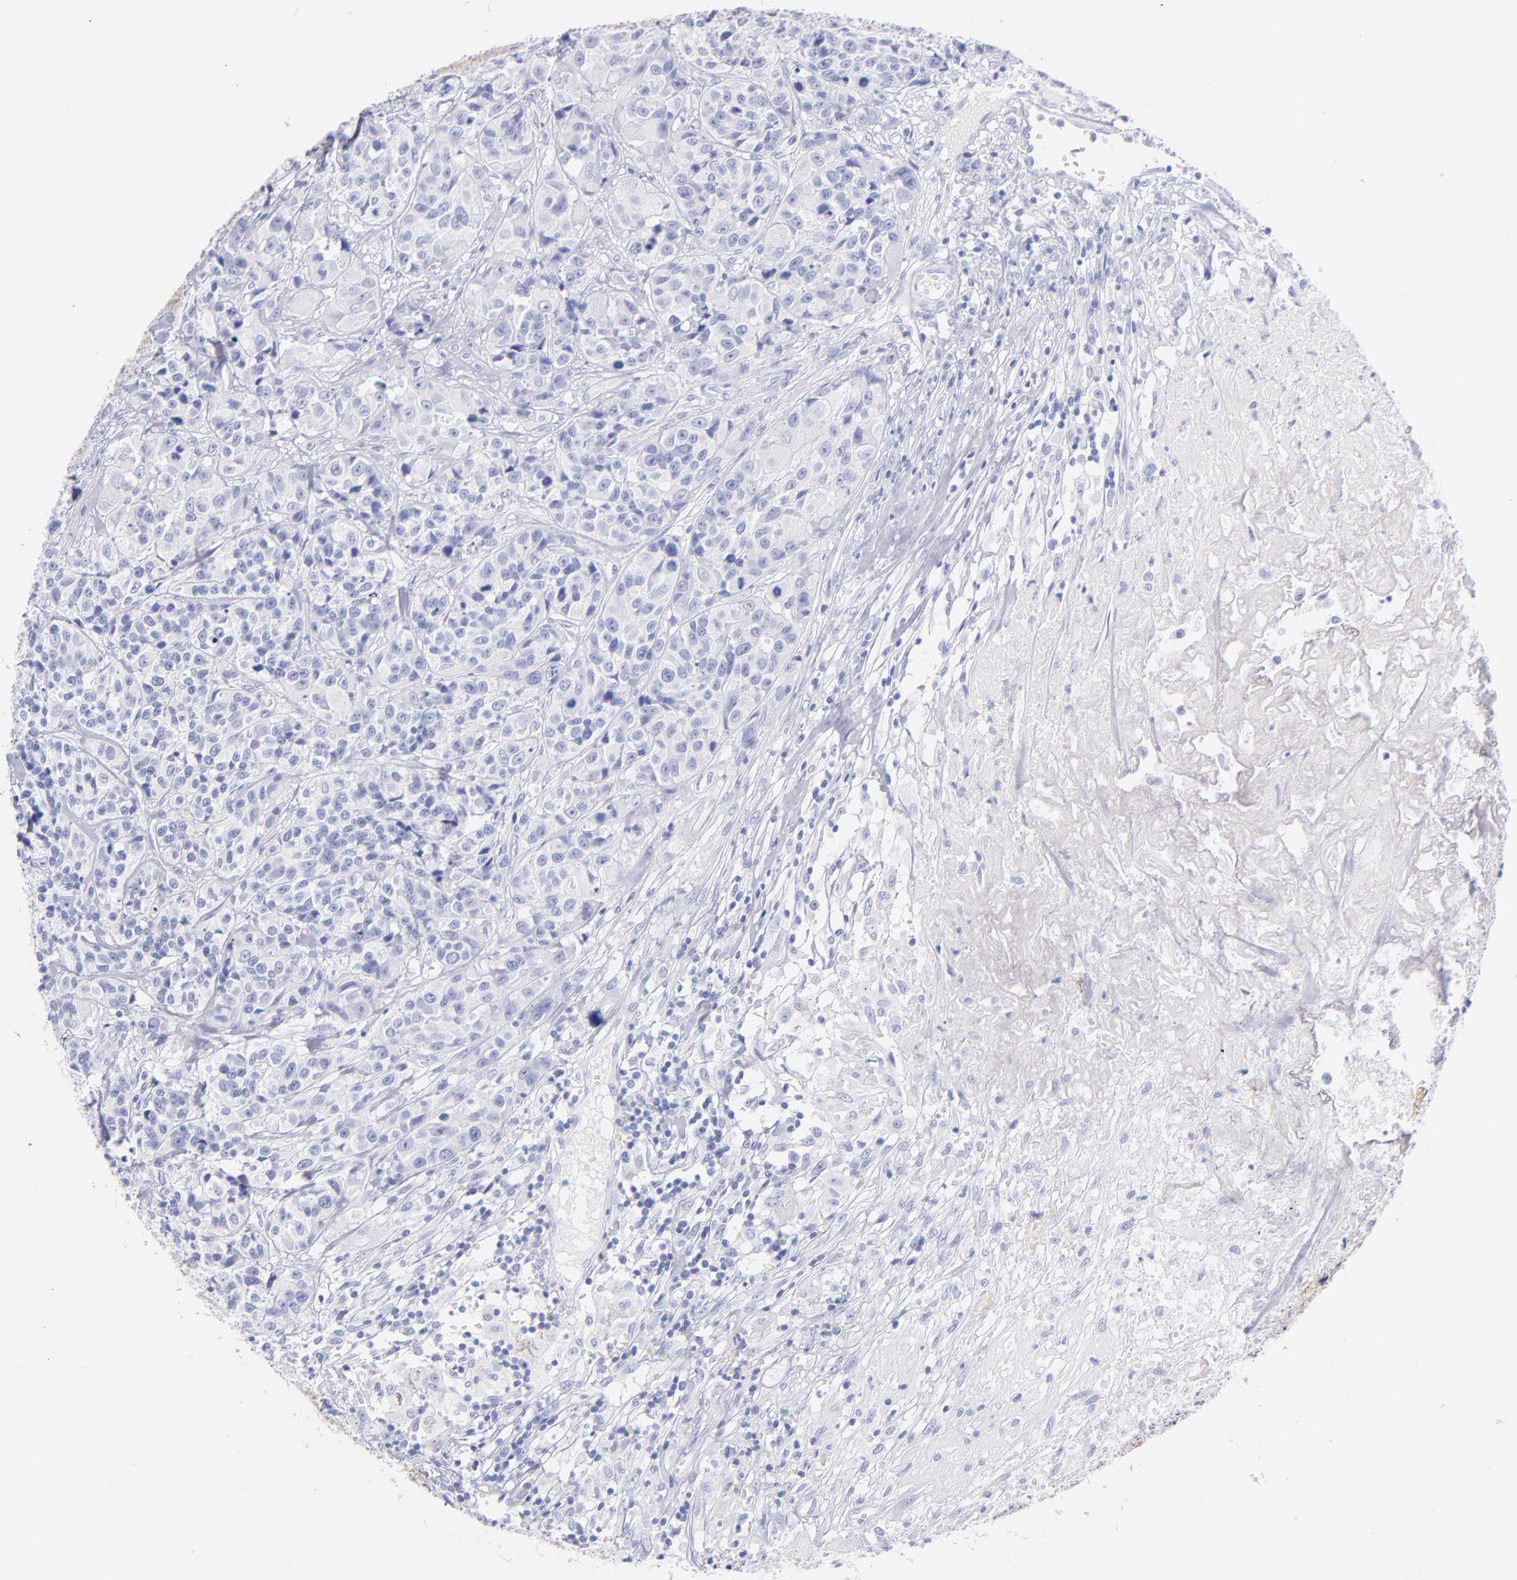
{"staining": {"intensity": "negative", "quantity": "none", "location": "none"}, "tissue": "urothelial cancer", "cell_type": "Tumor cells", "image_type": "cancer", "snomed": [{"axis": "morphology", "description": "Urothelial carcinoma, High grade"}, {"axis": "topography", "description": "Urinary bladder"}], "caption": "Tumor cells are negative for brown protein staining in urothelial carcinoma (high-grade).", "gene": "HP", "patient": {"sex": "female", "age": 81}}